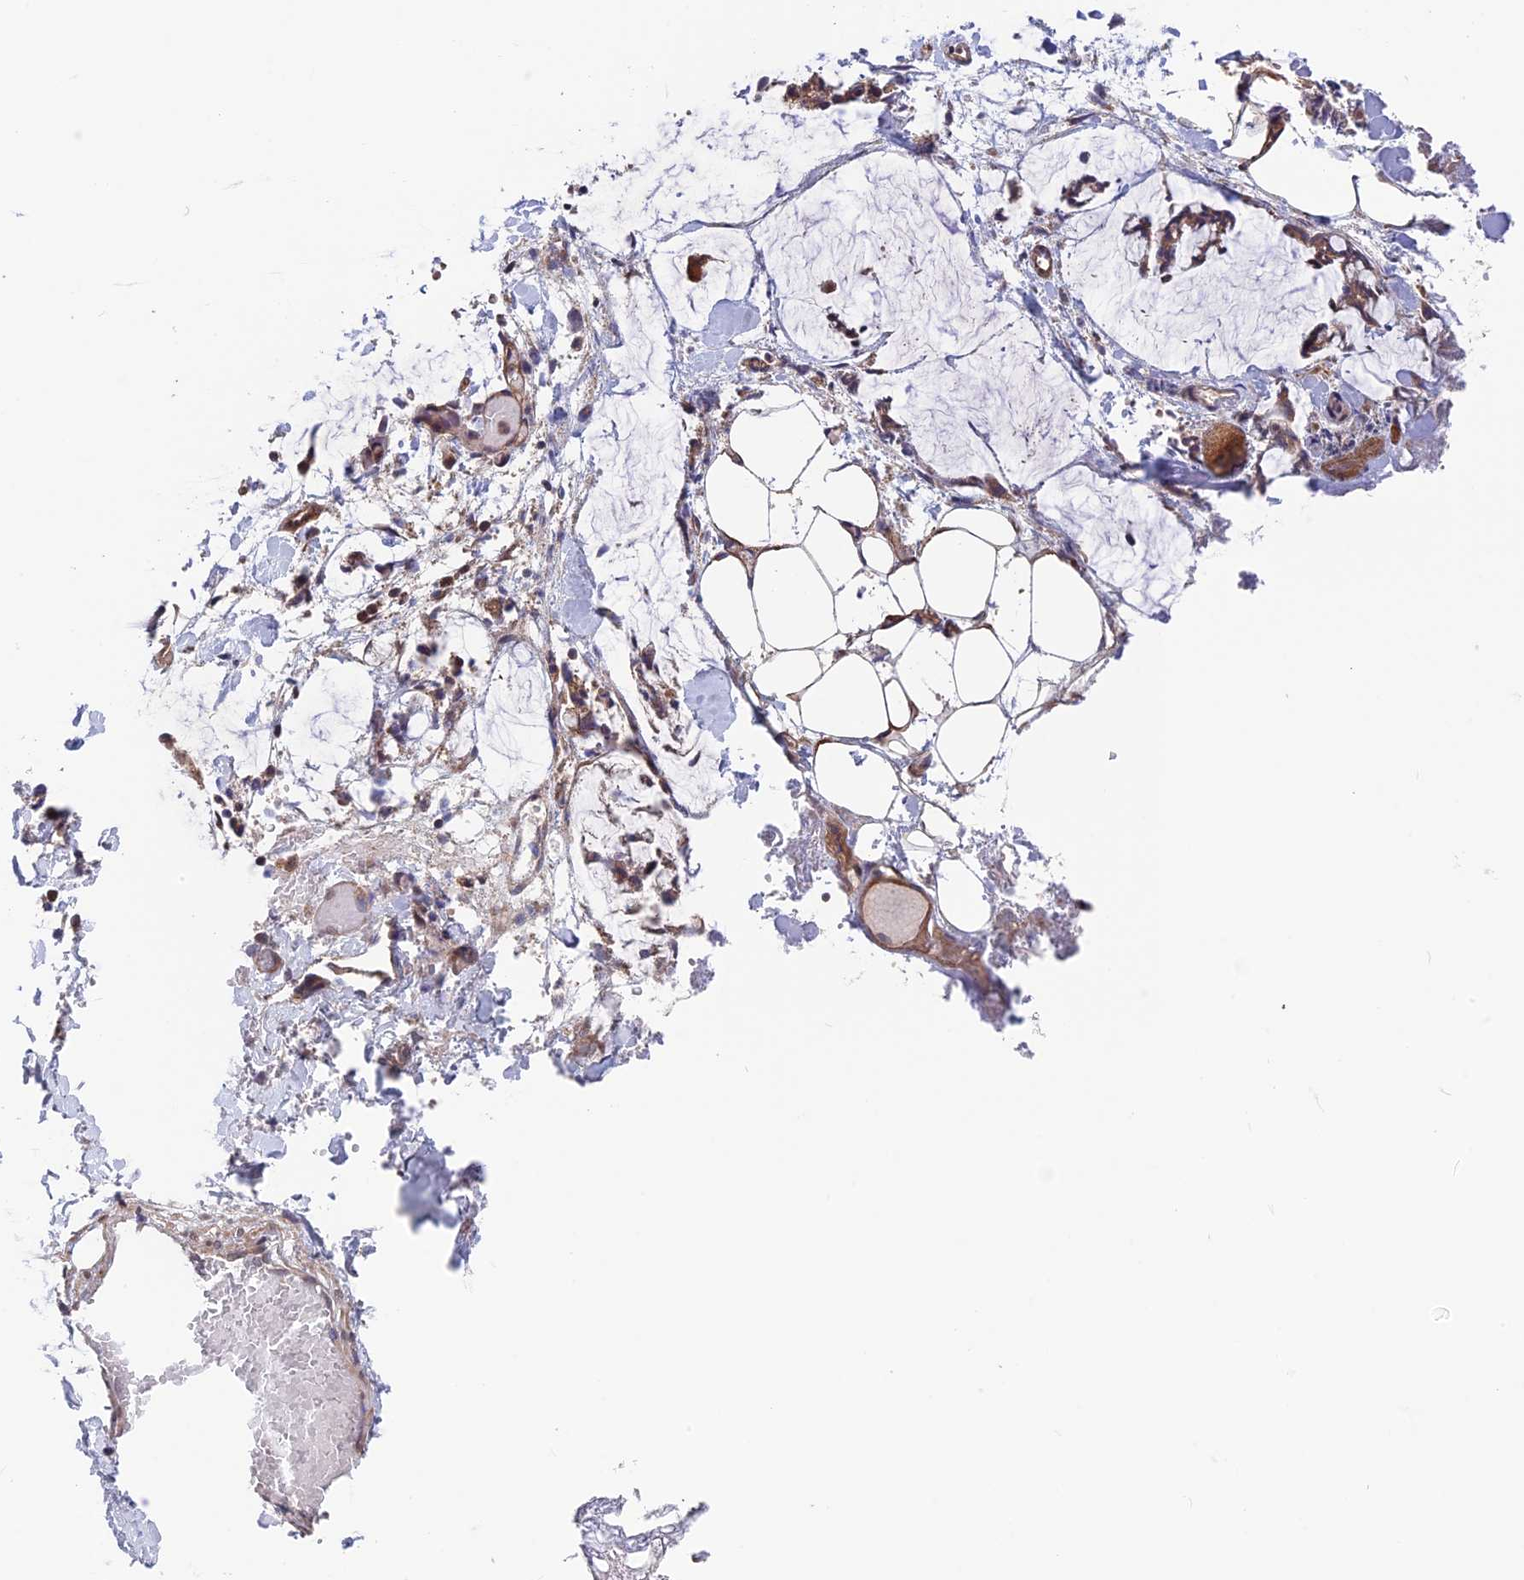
{"staining": {"intensity": "weak", "quantity": "<25%", "location": "cytoplasmic/membranous"}, "tissue": "adipose tissue", "cell_type": "Adipocytes", "image_type": "normal", "snomed": [{"axis": "morphology", "description": "Normal tissue, NOS"}, {"axis": "morphology", "description": "Adenocarcinoma, NOS"}, {"axis": "topography", "description": "Smooth muscle"}, {"axis": "topography", "description": "Colon"}], "caption": "Immunohistochemical staining of benign adipose tissue exhibits no significant staining in adipocytes.", "gene": "MAST2", "patient": {"sex": "male", "age": 14}}